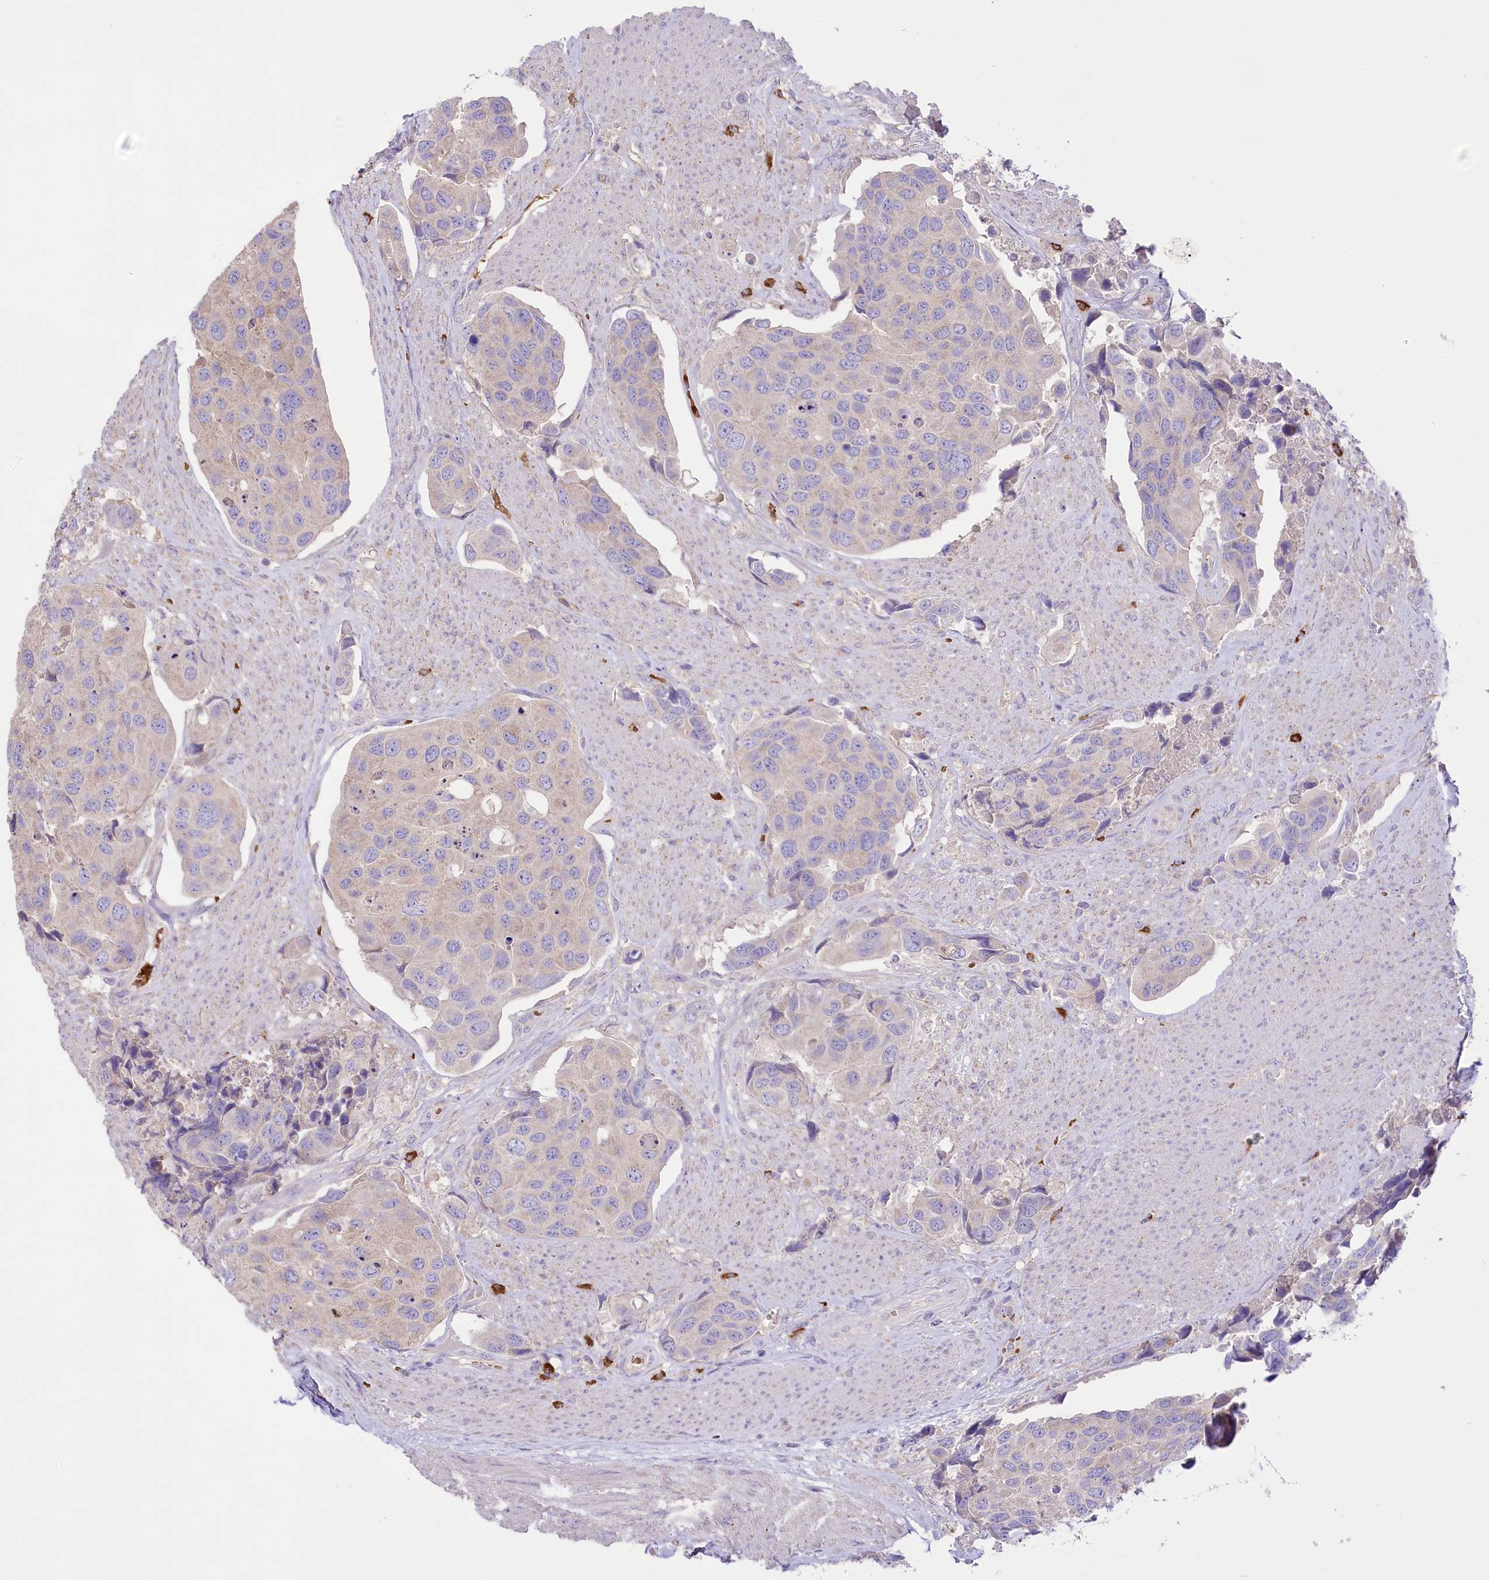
{"staining": {"intensity": "weak", "quantity": "<25%", "location": "cytoplasmic/membranous"}, "tissue": "urothelial cancer", "cell_type": "Tumor cells", "image_type": "cancer", "snomed": [{"axis": "morphology", "description": "Urothelial carcinoma, High grade"}, {"axis": "topography", "description": "Urinary bladder"}], "caption": "This is an immunohistochemistry image of human urothelial cancer. There is no positivity in tumor cells.", "gene": "PRSS53", "patient": {"sex": "male", "age": 74}}